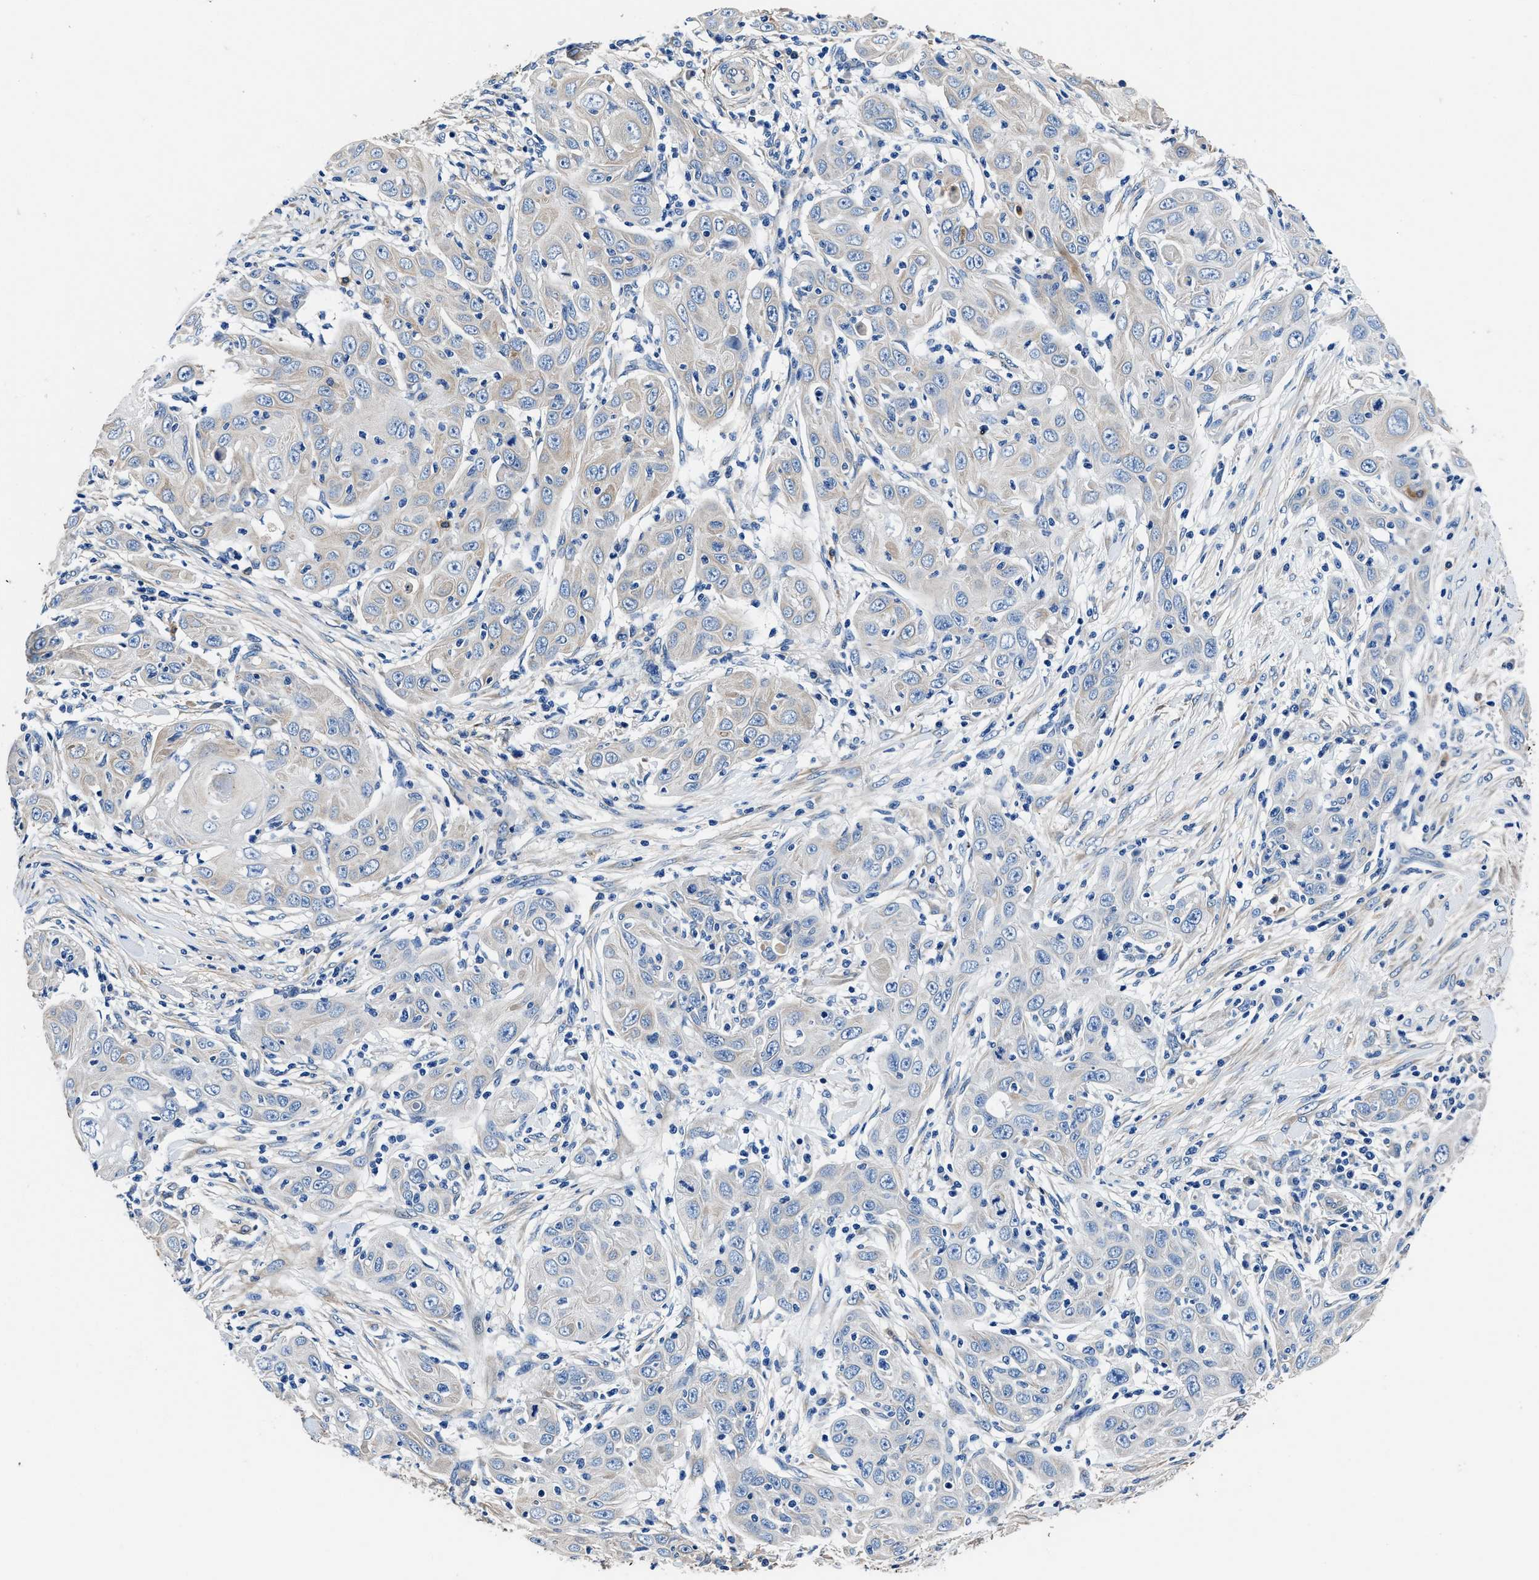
{"staining": {"intensity": "negative", "quantity": "none", "location": "none"}, "tissue": "skin cancer", "cell_type": "Tumor cells", "image_type": "cancer", "snomed": [{"axis": "morphology", "description": "Squamous cell carcinoma, NOS"}, {"axis": "topography", "description": "Skin"}], "caption": "Tumor cells show no significant positivity in skin squamous cell carcinoma.", "gene": "NEU1", "patient": {"sex": "female", "age": 88}}